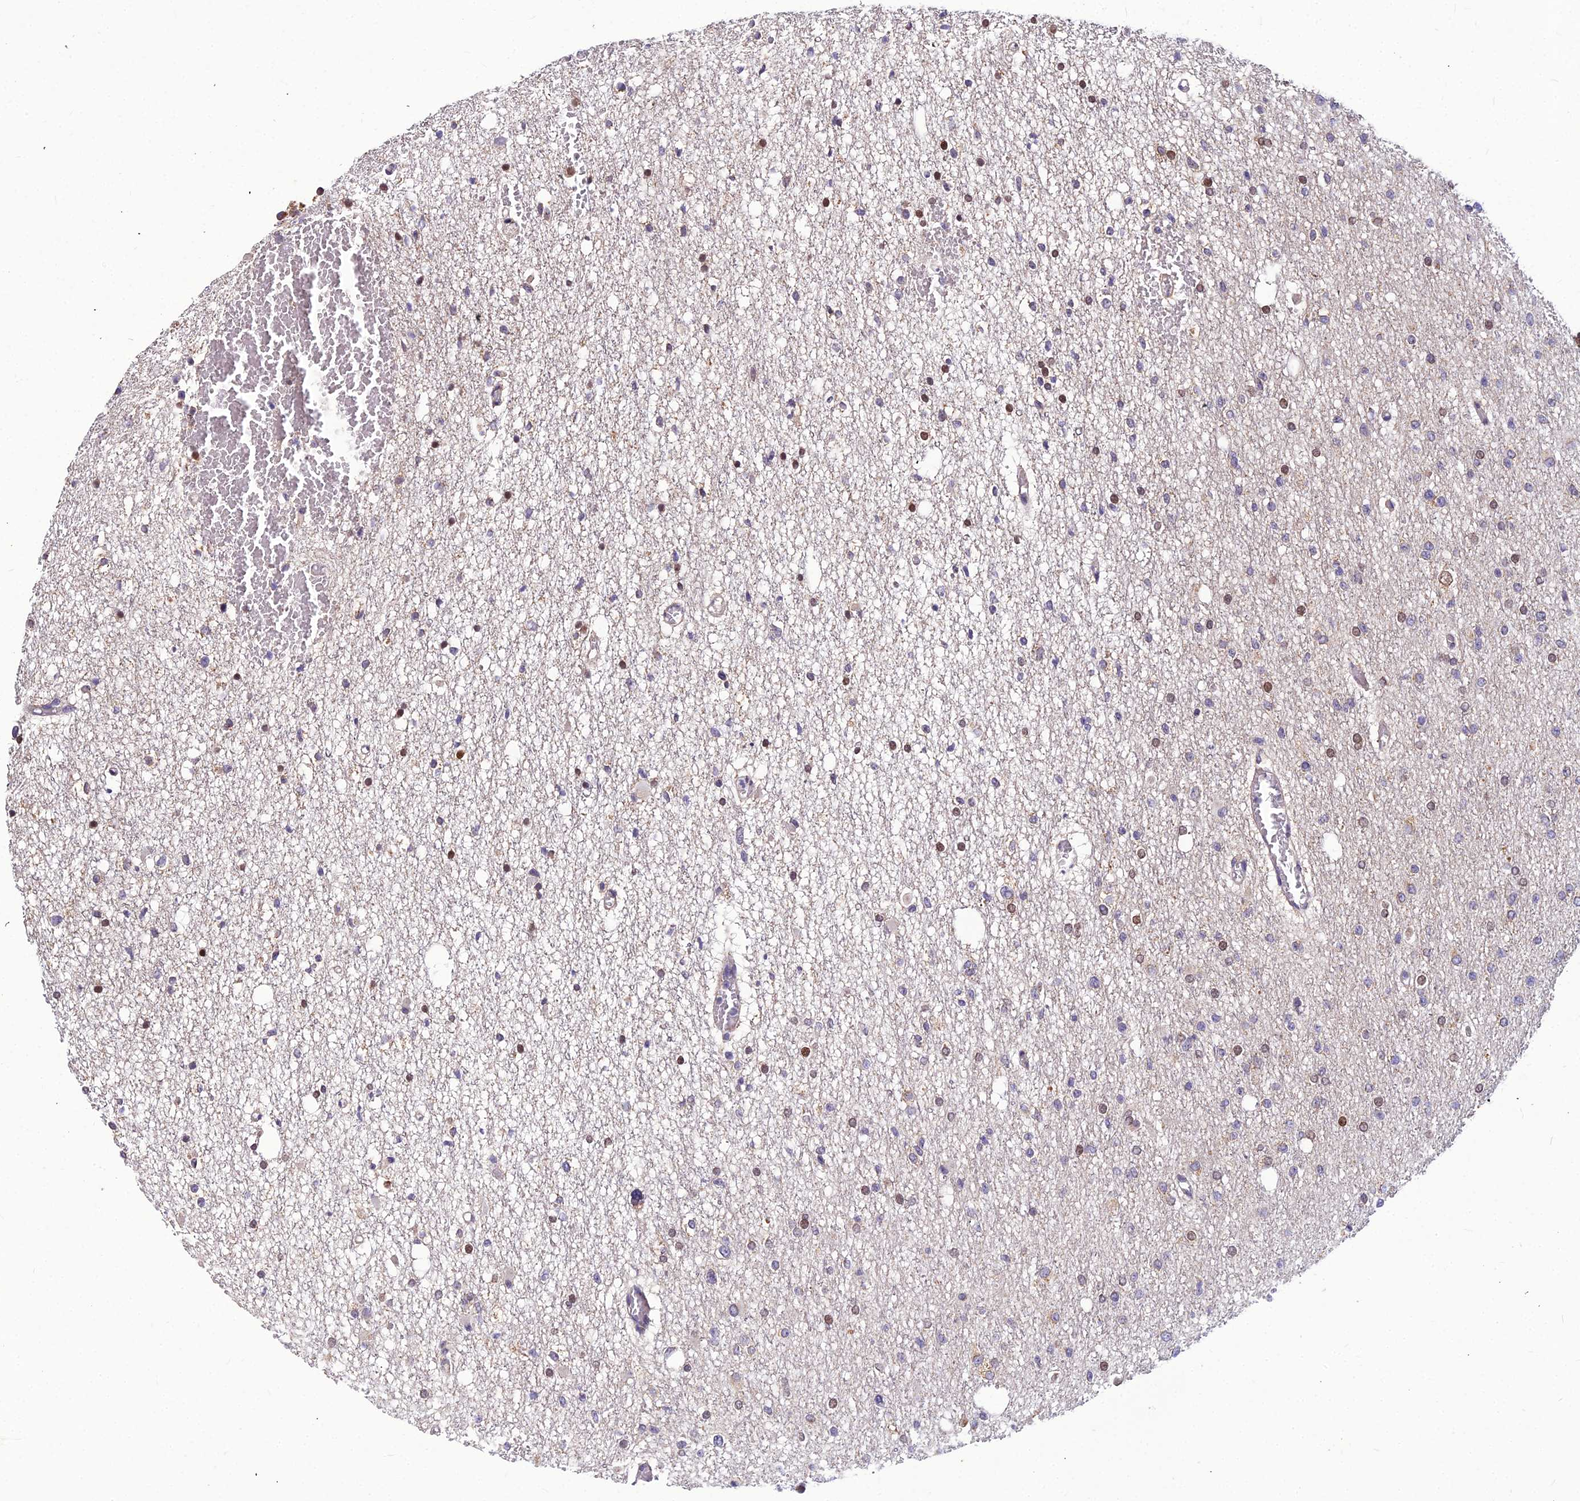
{"staining": {"intensity": "negative", "quantity": "none", "location": "none"}, "tissue": "glioma", "cell_type": "Tumor cells", "image_type": "cancer", "snomed": [{"axis": "morphology", "description": "Glioma, malignant, Low grade"}, {"axis": "topography", "description": "Brain"}], "caption": "An immunohistochemistry (IHC) image of glioma is shown. There is no staining in tumor cells of glioma. Nuclei are stained in blue.", "gene": "LEKR1", "patient": {"sex": "female", "age": 22}}